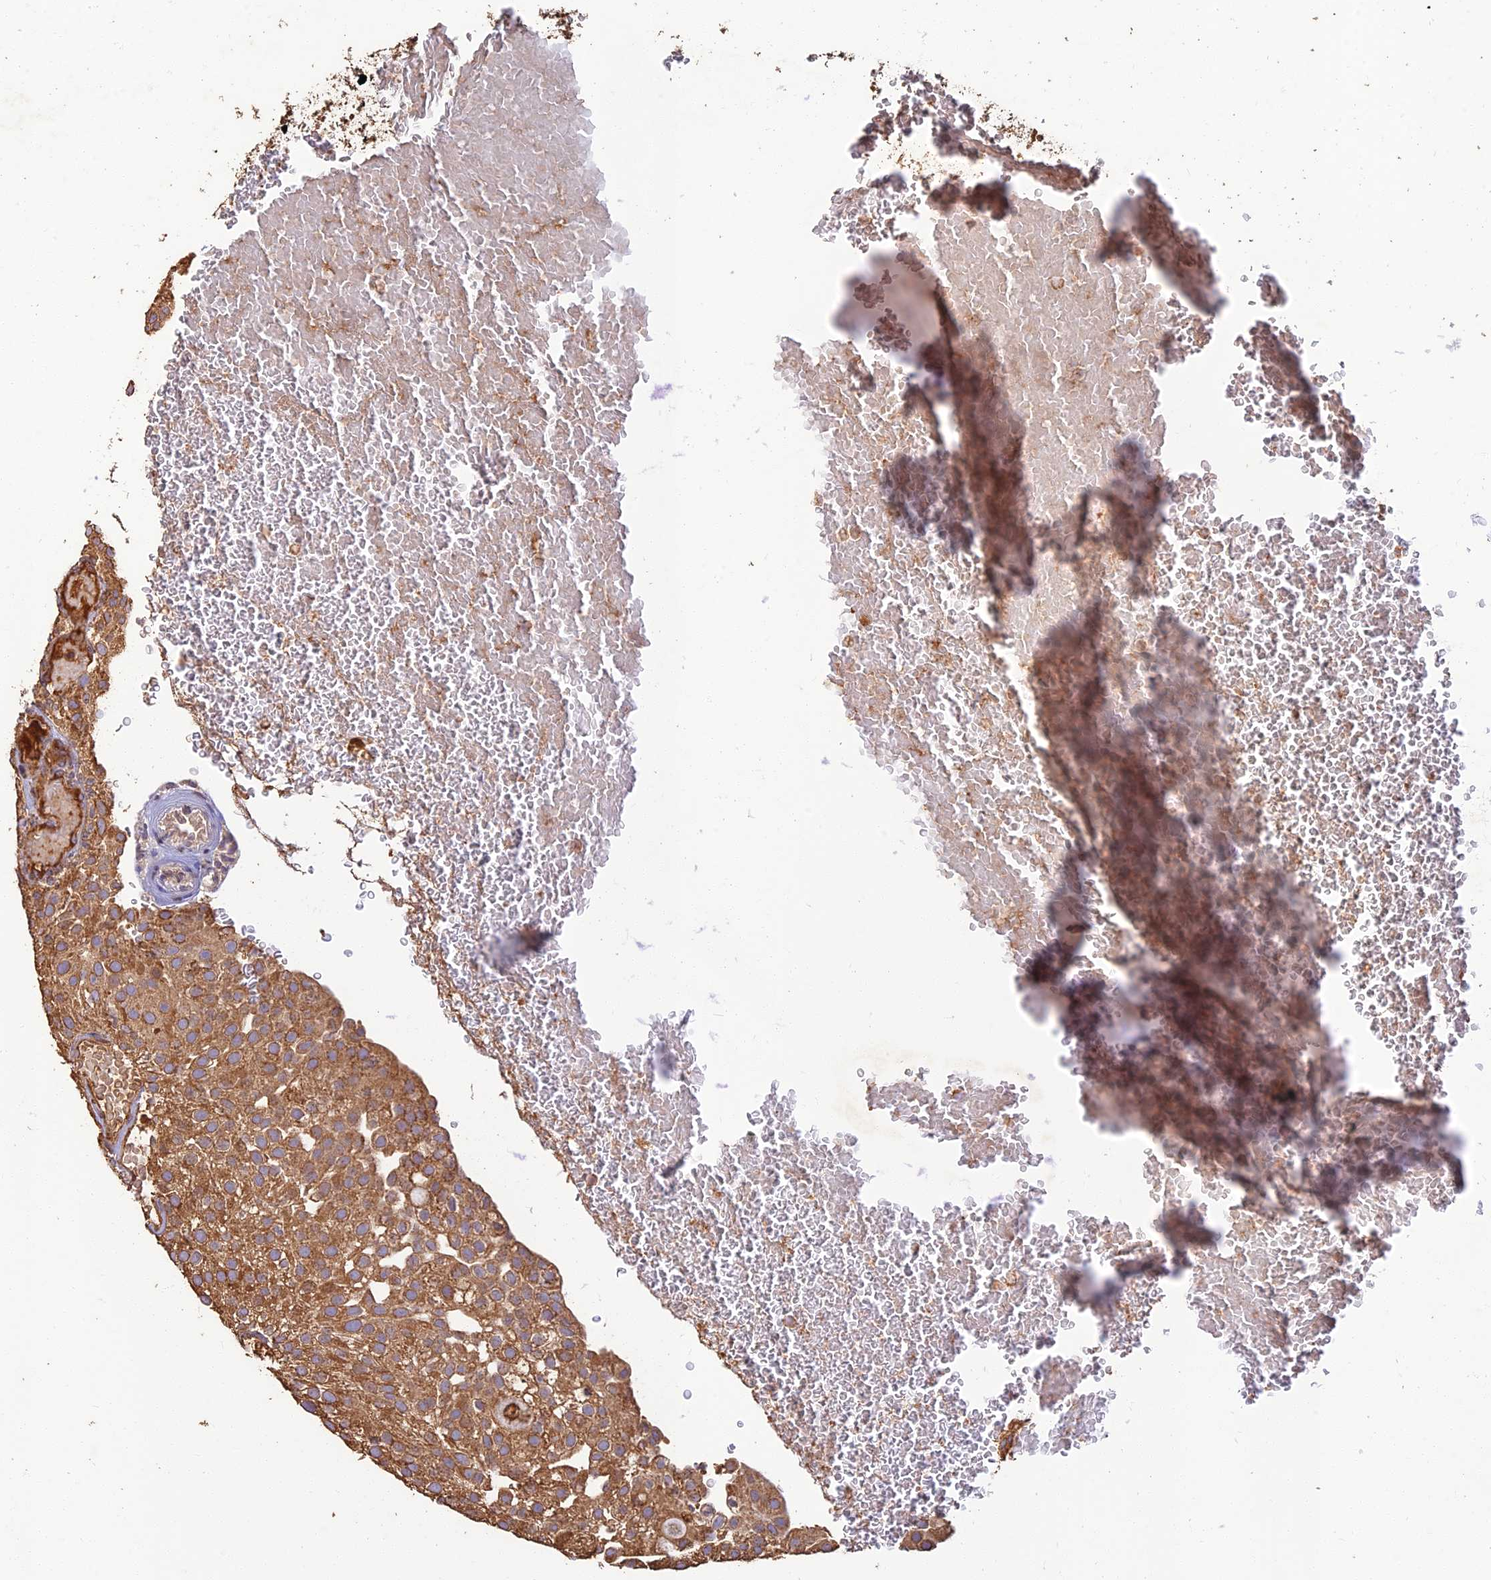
{"staining": {"intensity": "moderate", "quantity": ">75%", "location": "cytoplasmic/membranous"}, "tissue": "urothelial cancer", "cell_type": "Tumor cells", "image_type": "cancer", "snomed": [{"axis": "morphology", "description": "Urothelial carcinoma, Low grade"}, {"axis": "topography", "description": "Urinary bladder"}], "caption": "Tumor cells exhibit moderate cytoplasmic/membranous positivity in about >75% of cells in urothelial carcinoma (low-grade). The staining was performed using DAB to visualize the protein expression in brown, while the nuclei were stained in blue with hematoxylin (Magnification: 20x).", "gene": "CORO1C", "patient": {"sex": "male", "age": 78}}